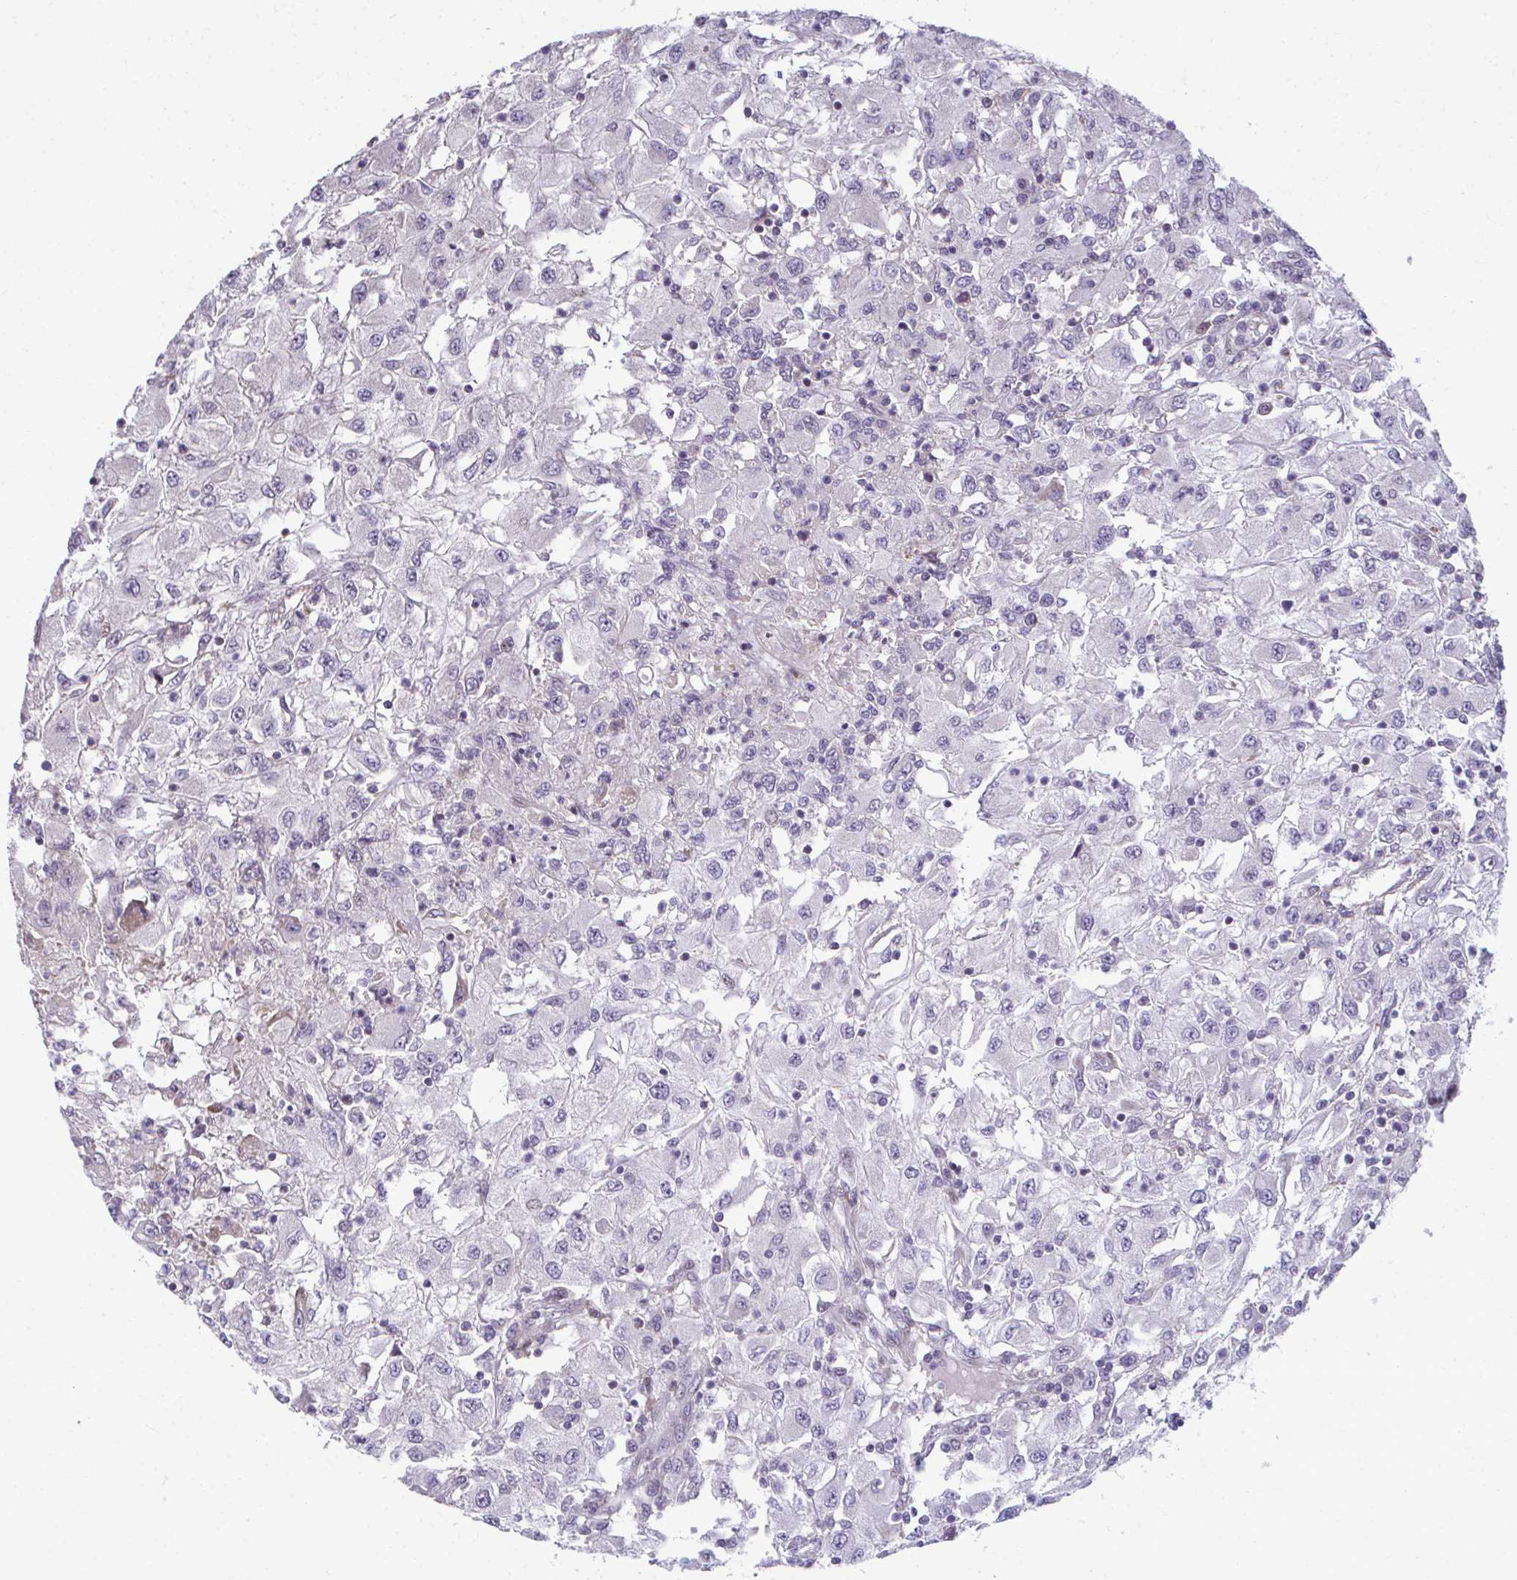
{"staining": {"intensity": "negative", "quantity": "none", "location": "none"}, "tissue": "renal cancer", "cell_type": "Tumor cells", "image_type": "cancer", "snomed": [{"axis": "morphology", "description": "Adenocarcinoma, NOS"}, {"axis": "topography", "description": "Kidney"}], "caption": "A micrograph of renal adenocarcinoma stained for a protein demonstrates no brown staining in tumor cells. (DAB immunohistochemistry (IHC) visualized using brightfield microscopy, high magnification).", "gene": "MAF1", "patient": {"sex": "female", "age": 67}}